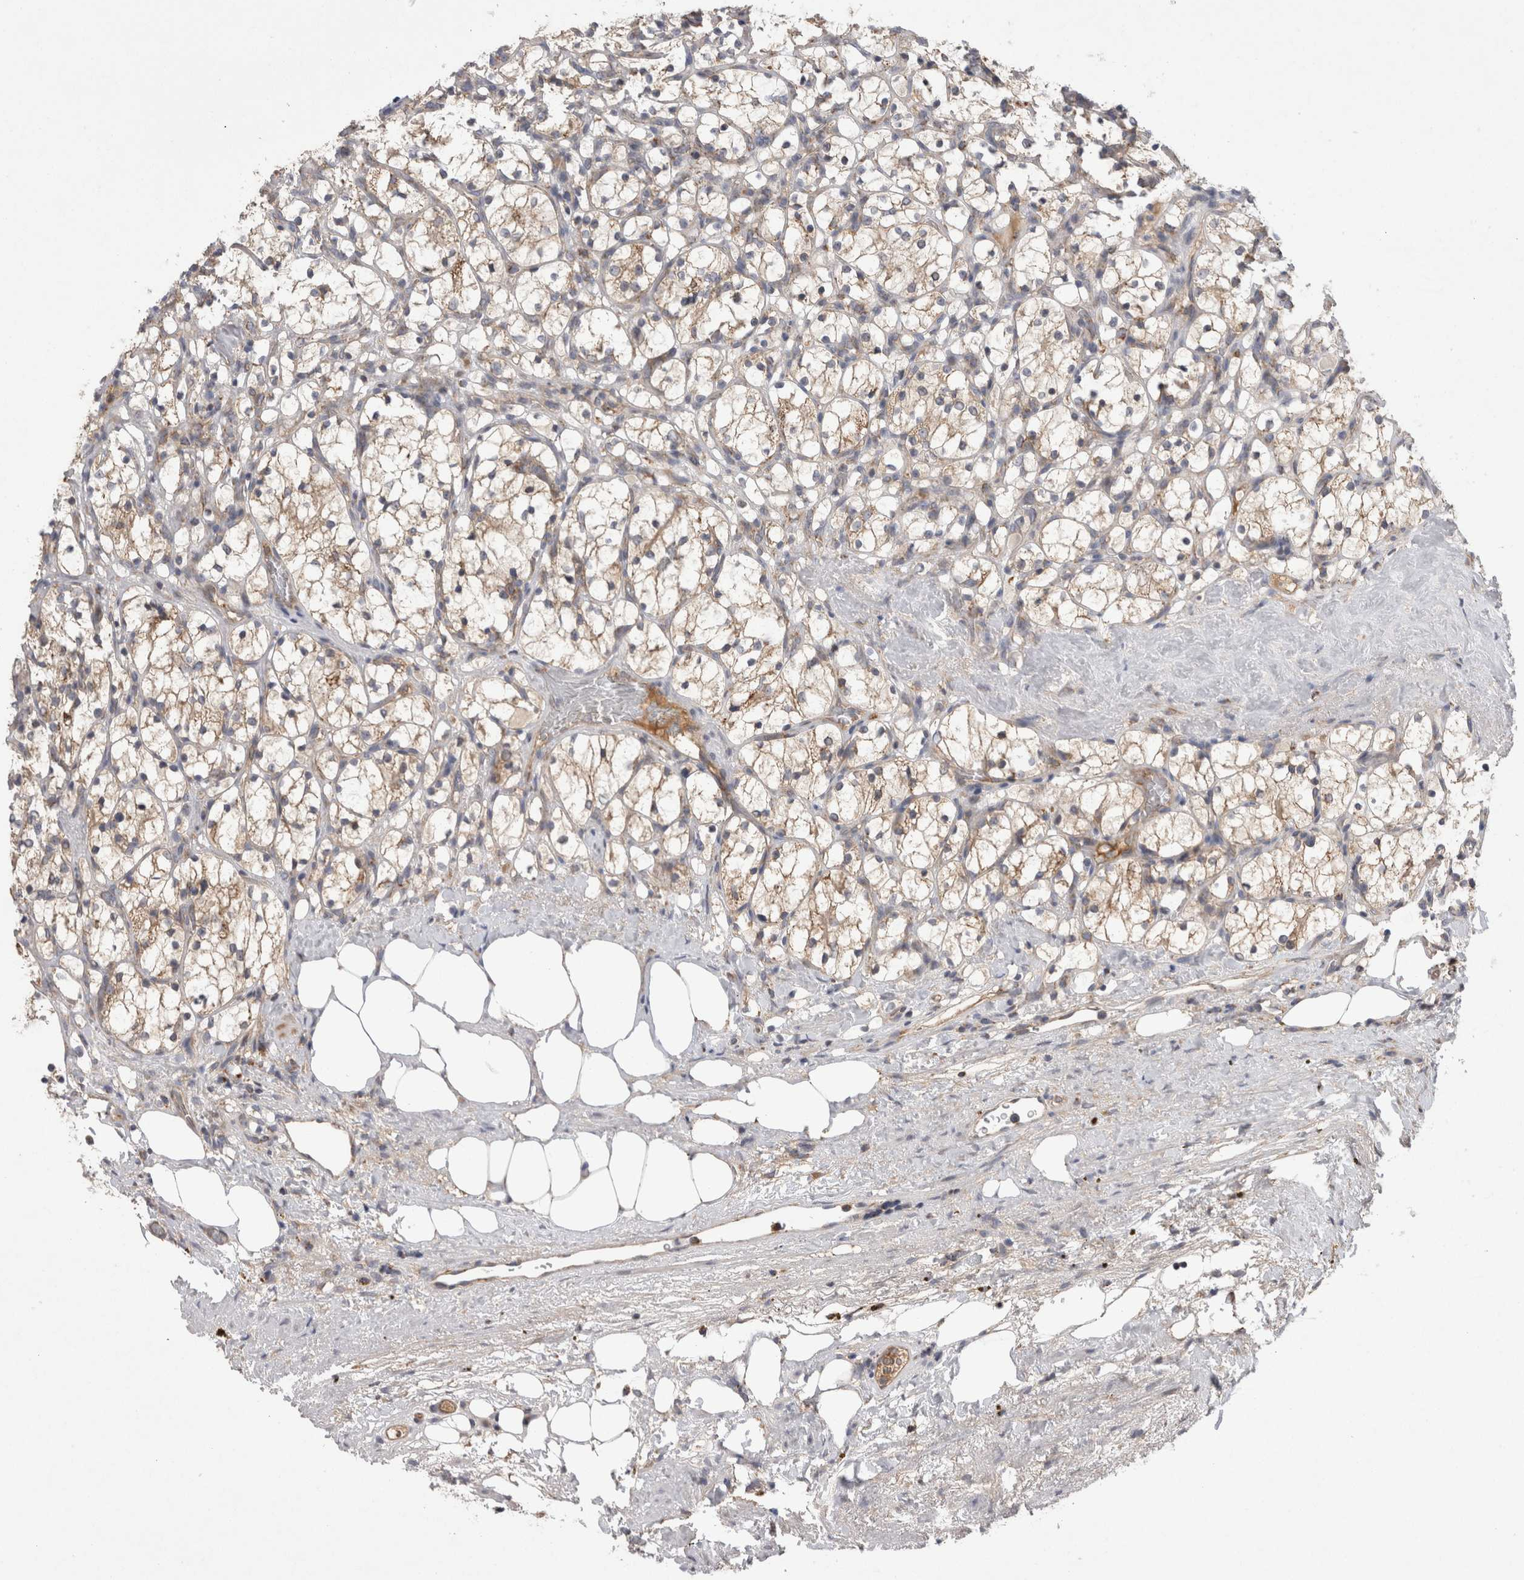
{"staining": {"intensity": "weak", "quantity": ">75%", "location": "cytoplasmic/membranous"}, "tissue": "renal cancer", "cell_type": "Tumor cells", "image_type": "cancer", "snomed": [{"axis": "morphology", "description": "Adenocarcinoma, NOS"}, {"axis": "topography", "description": "Kidney"}], "caption": "Renal adenocarcinoma was stained to show a protein in brown. There is low levels of weak cytoplasmic/membranous positivity in approximately >75% of tumor cells.", "gene": "DARS2", "patient": {"sex": "female", "age": 69}}